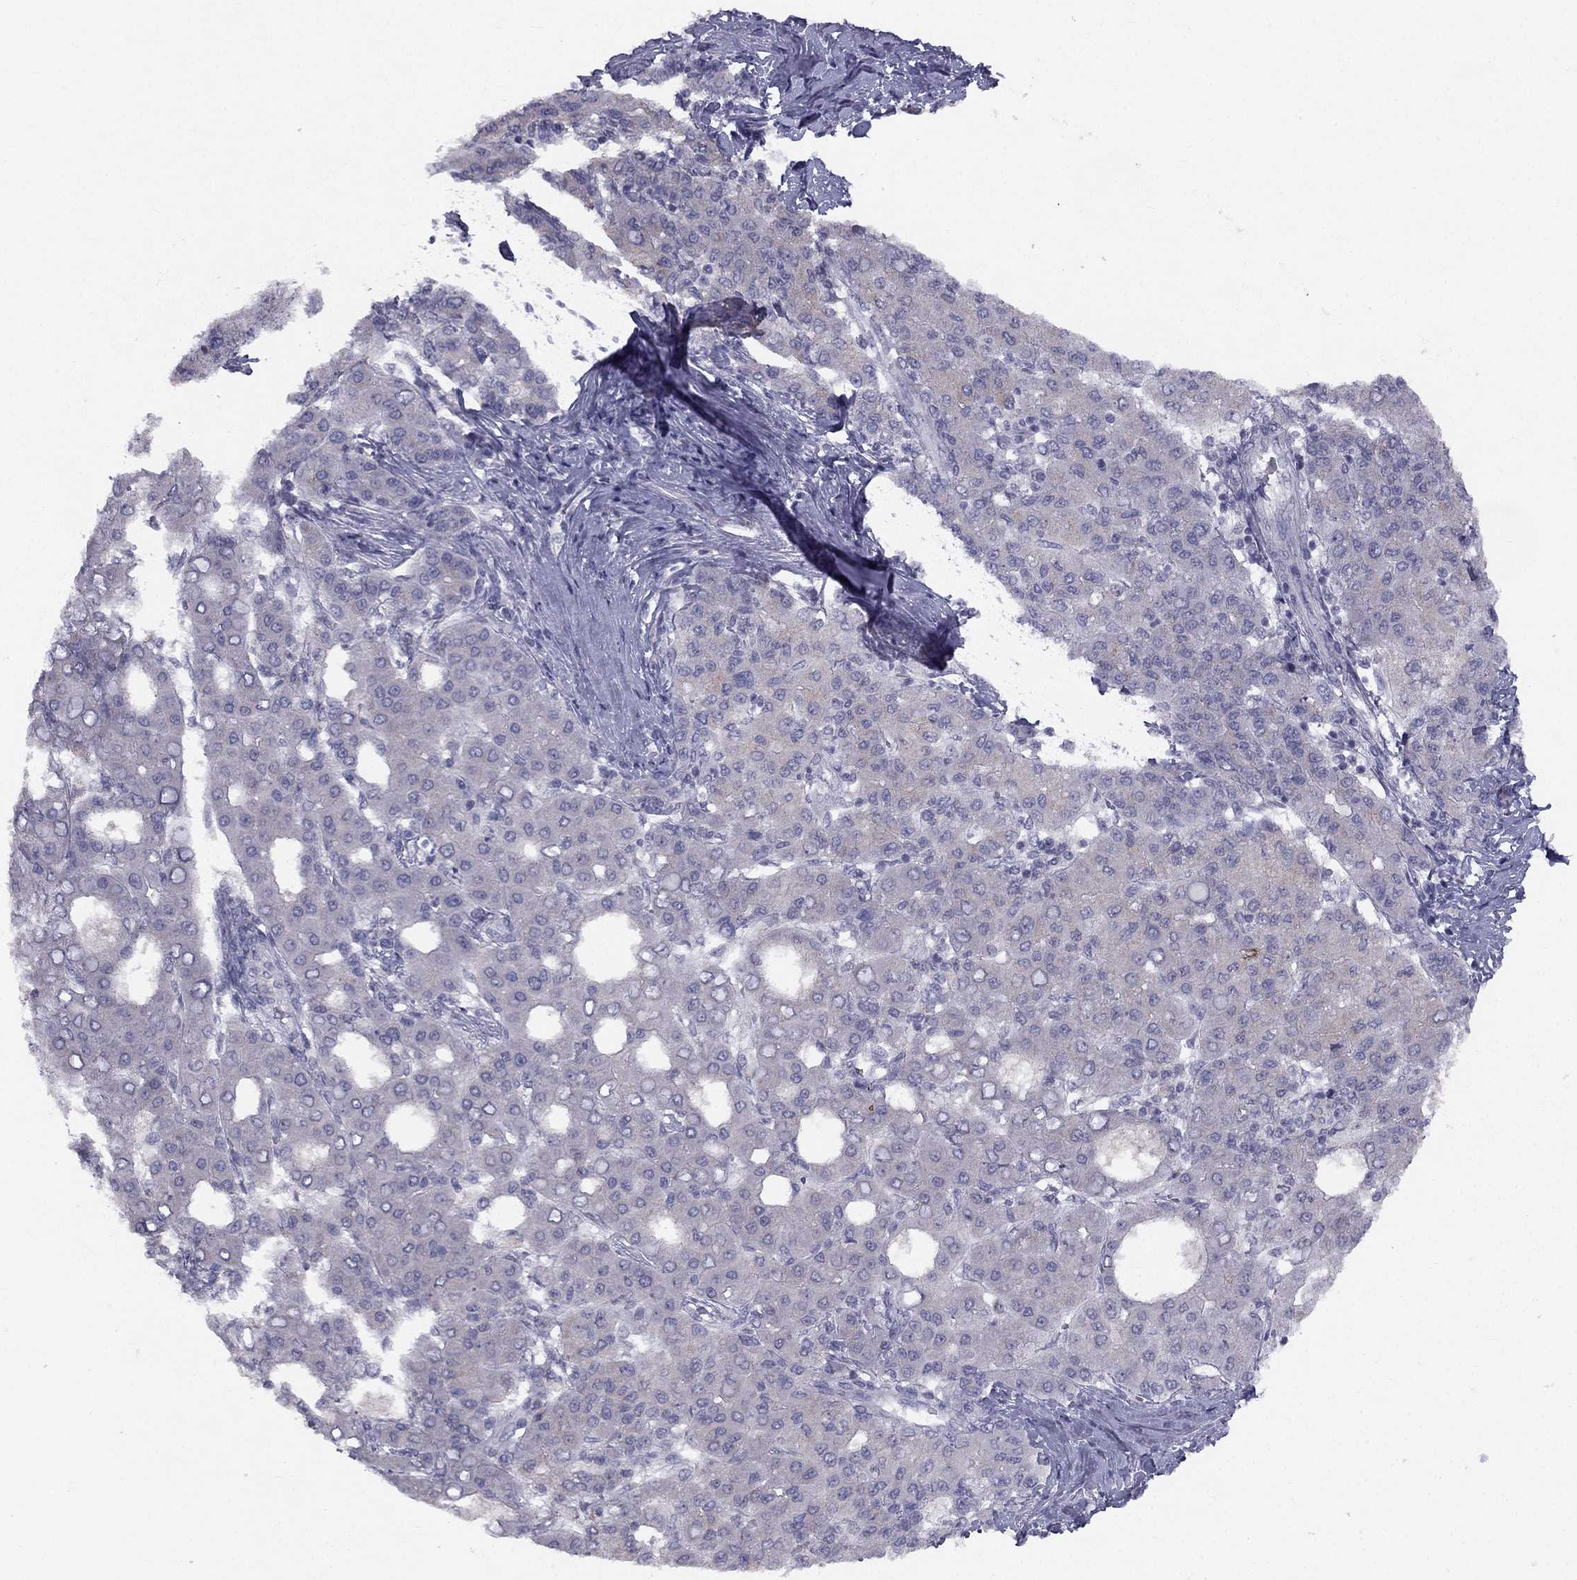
{"staining": {"intensity": "weak", "quantity": "25%-75%", "location": "cytoplasmic/membranous"}, "tissue": "liver cancer", "cell_type": "Tumor cells", "image_type": "cancer", "snomed": [{"axis": "morphology", "description": "Carcinoma, Hepatocellular, NOS"}, {"axis": "topography", "description": "Liver"}], "caption": "Protein analysis of liver hepatocellular carcinoma tissue demonstrates weak cytoplasmic/membranous expression in about 25%-75% of tumor cells. (DAB (3,3'-diaminobenzidine) IHC with brightfield microscopy, high magnification).", "gene": "TRPS1", "patient": {"sex": "male", "age": 65}}